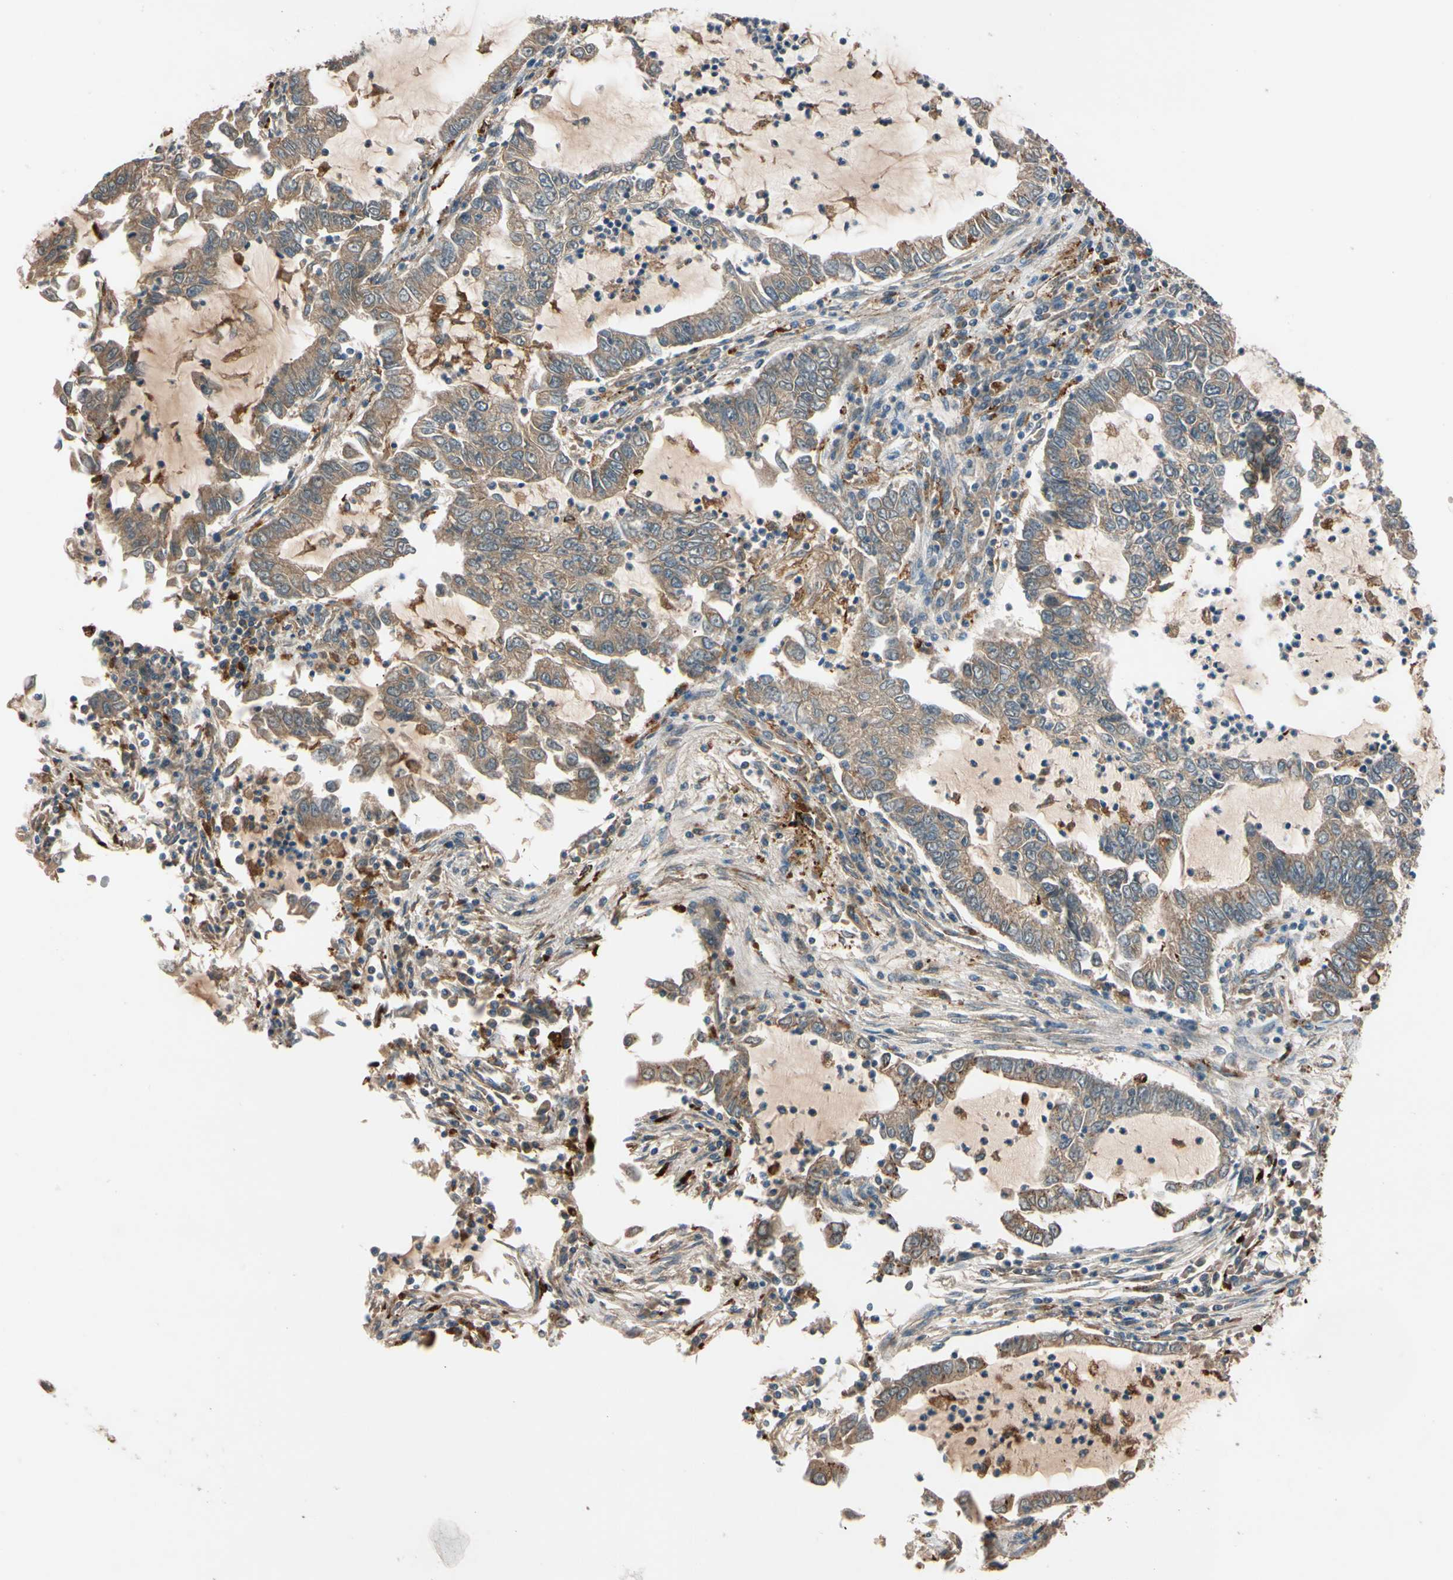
{"staining": {"intensity": "moderate", "quantity": ">75%", "location": "cytoplasmic/membranous"}, "tissue": "lung cancer", "cell_type": "Tumor cells", "image_type": "cancer", "snomed": [{"axis": "morphology", "description": "Adenocarcinoma, NOS"}, {"axis": "topography", "description": "Lung"}], "caption": "This is an image of immunohistochemistry staining of lung adenocarcinoma, which shows moderate staining in the cytoplasmic/membranous of tumor cells.", "gene": "PHYH", "patient": {"sex": "female", "age": 51}}